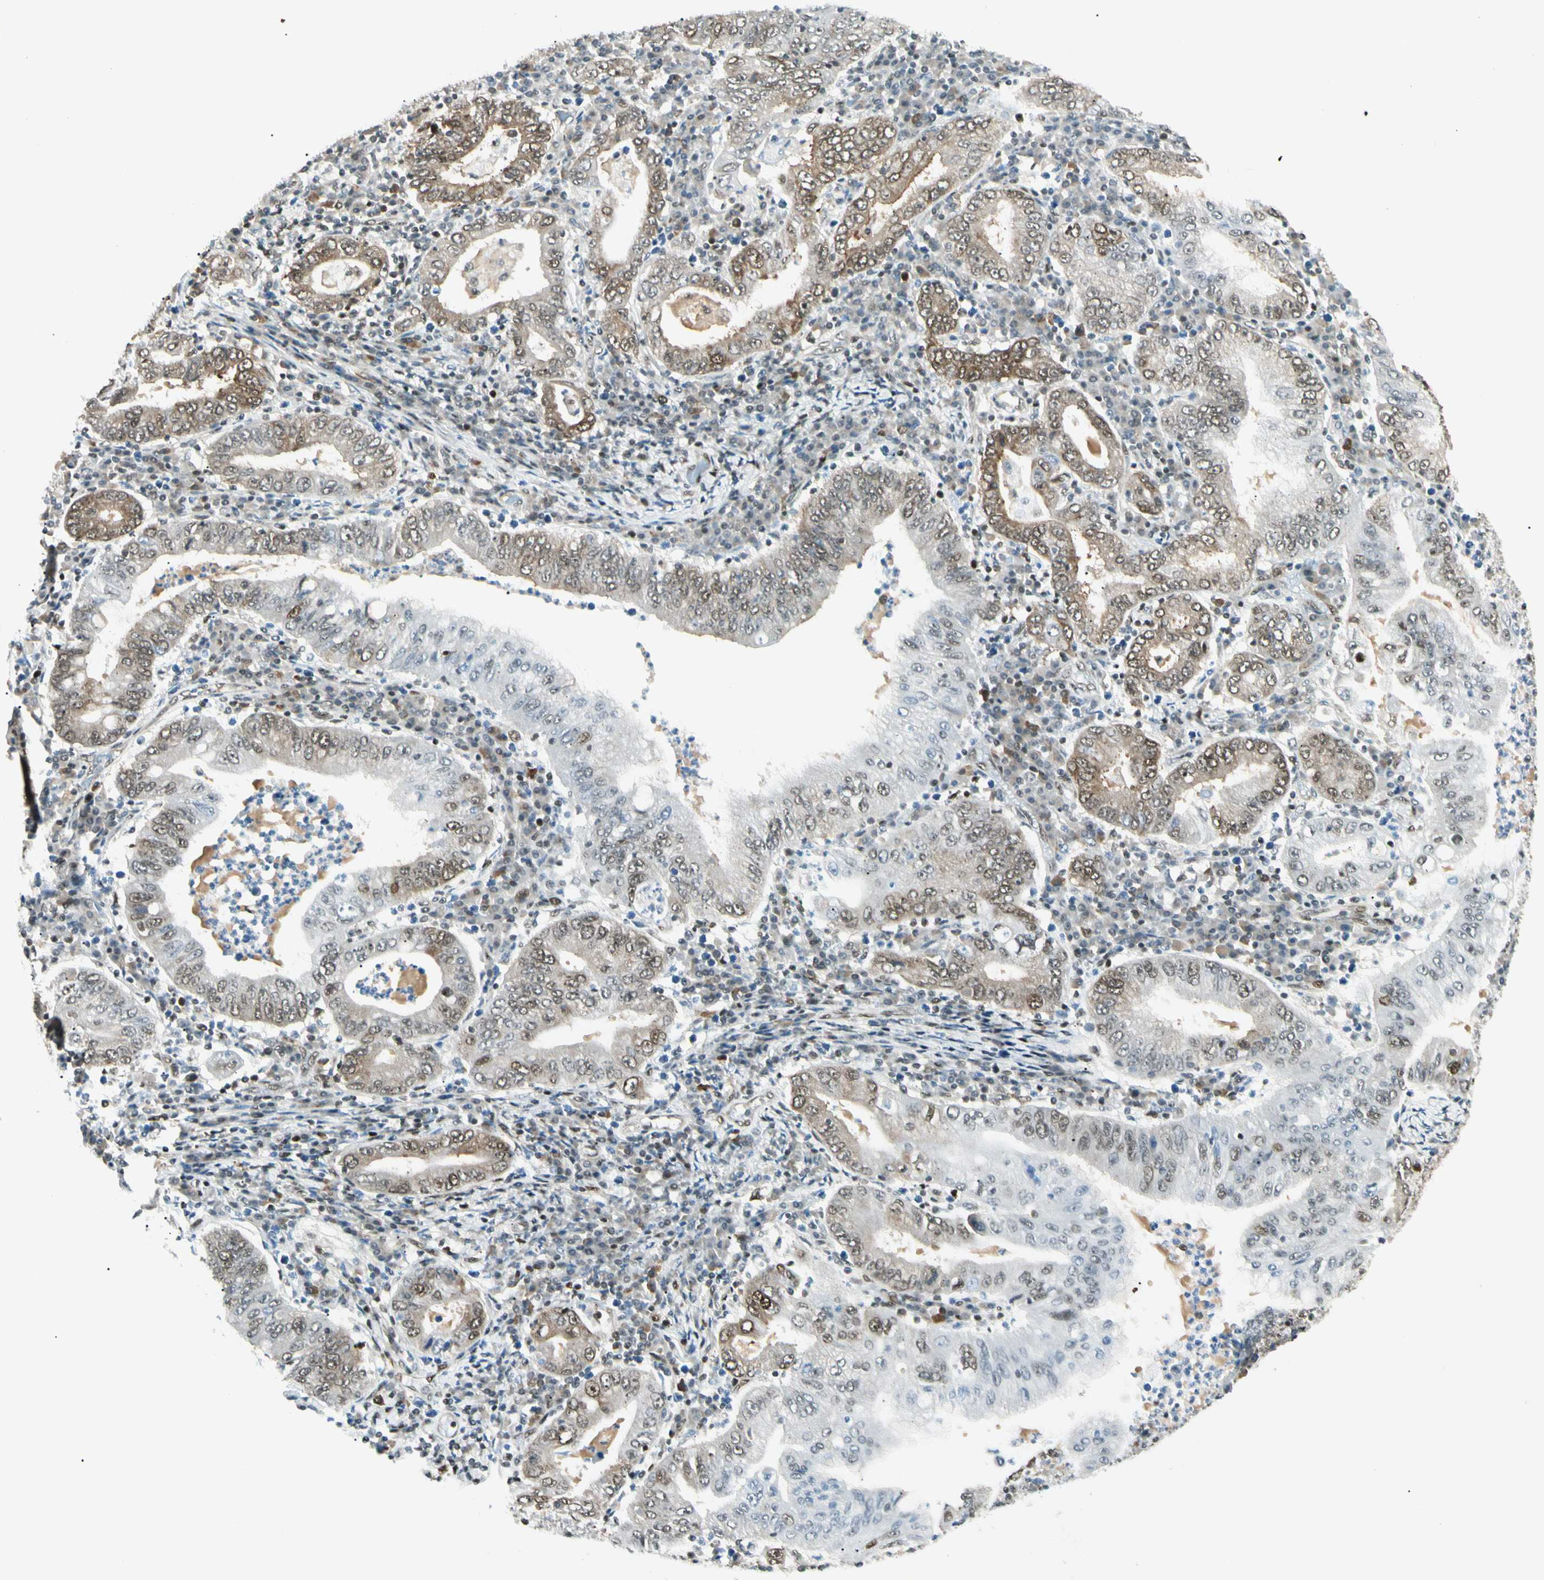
{"staining": {"intensity": "moderate", "quantity": ">75%", "location": "cytoplasmic/membranous,nuclear"}, "tissue": "stomach cancer", "cell_type": "Tumor cells", "image_type": "cancer", "snomed": [{"axis": "morphology", "description": "Normal tissue, NOS"}, {"axis": "morphology", "description": "Adenocarcinoma, NOS"}, {"axis": "topography", "description": "Esophagus"}, {"axis": "topography", "description": "Stomach, upper"}, {"axis": "topography", "description": "Peripheral nerve tissue"}], "caption": "Immunohistochemistry (IHC) of human stomach adenocarcinoma displays medium levels of moderate cytoplasmic/membranous and nuclear expression in about >75% of tumor cells.", "gene": "FUS", "patient": {"sex": "male", "age": 62}}